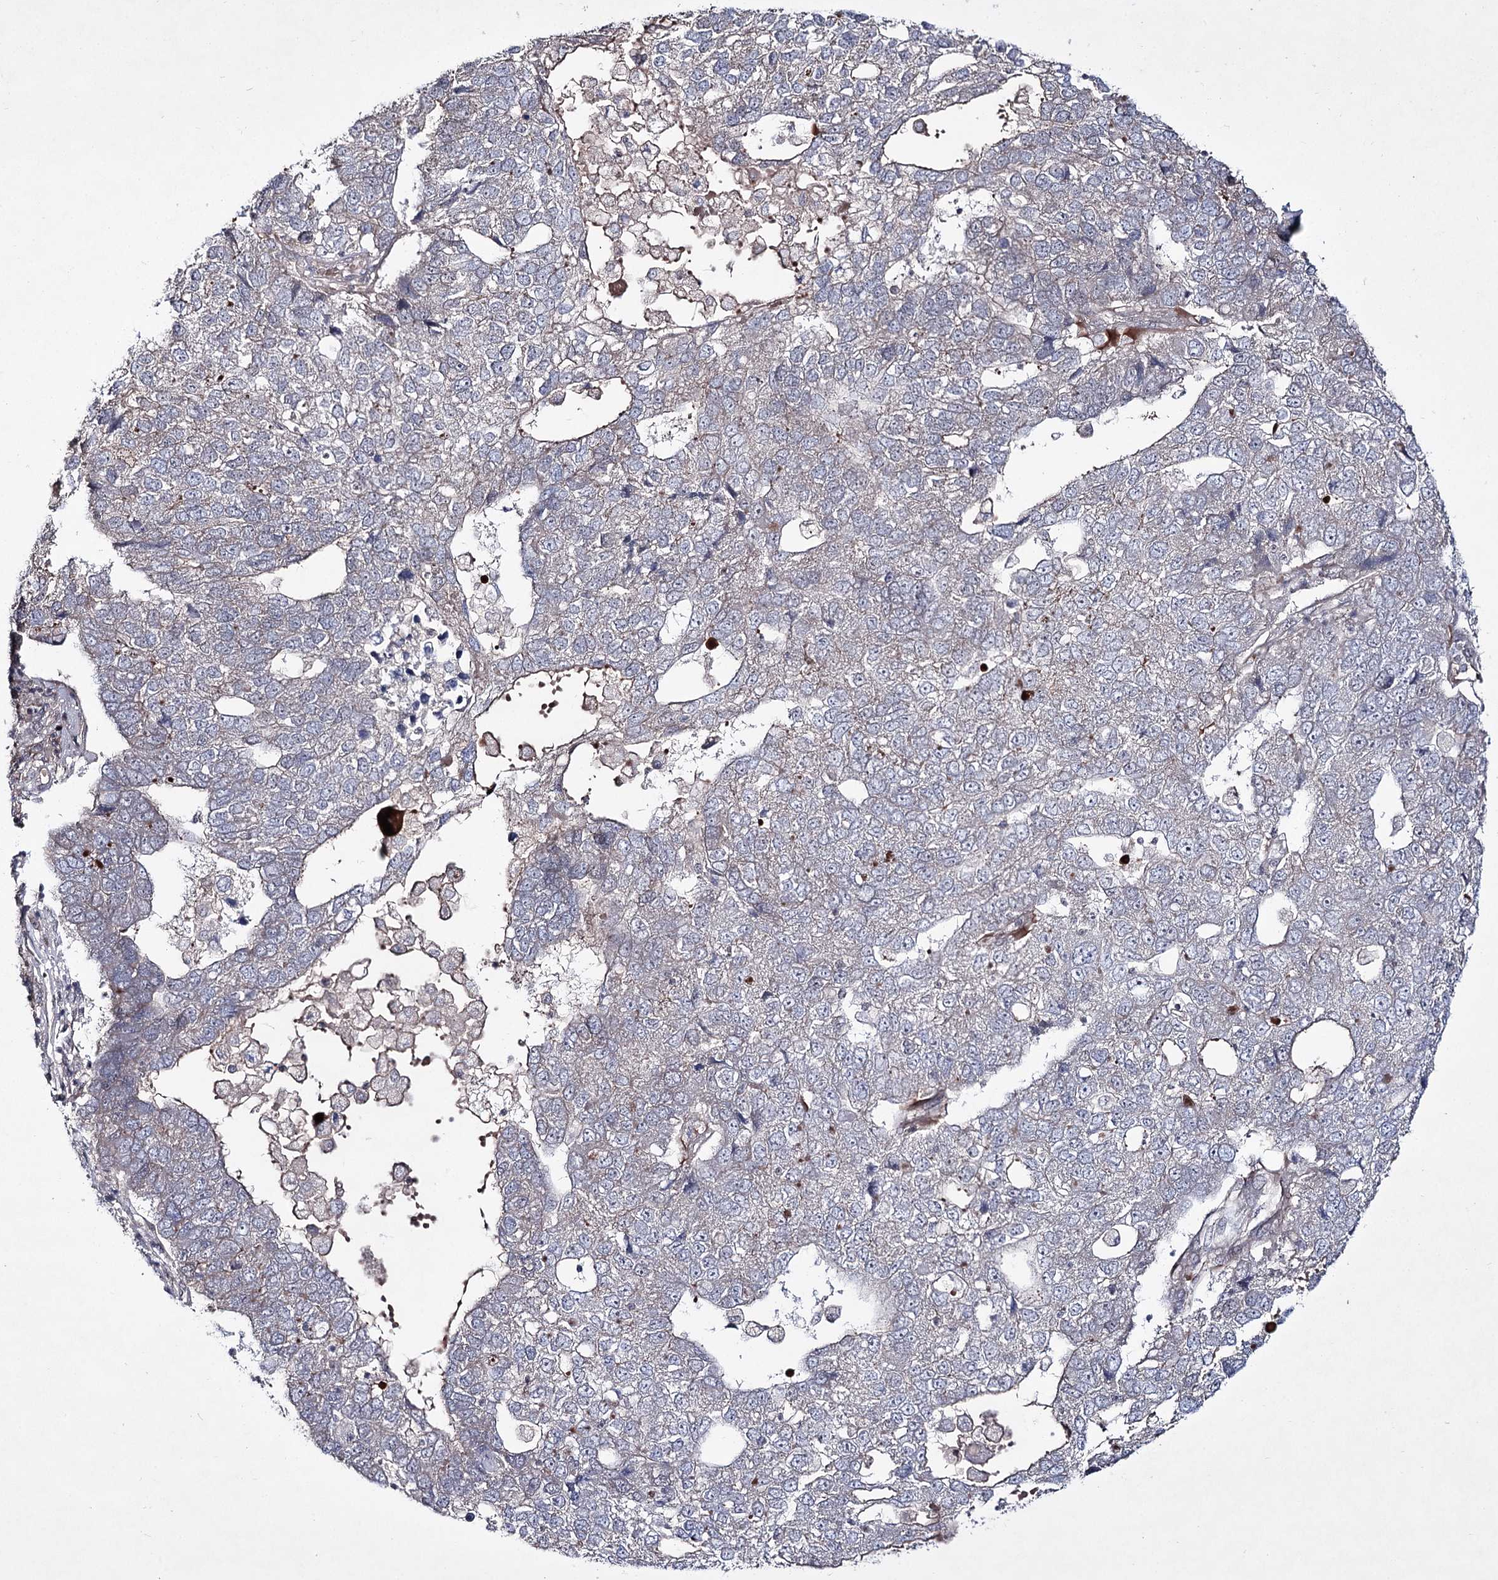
{"staining": {"intensity": "weak", "quantity": "<25%", "location": "cytoplasmic/membranous"}, "tissue": "pancreatic cancer", "cell_type": "Tumor cells", "image_type": "cancer", "snomed": [{"axis": "morphology", "description": "Adenocarcinoma, NOS"}, {"axis": "topography", "description": "Pancreas"}], "caption": "An immunohistochemistry image of pancreatic adenocarcinoma is shown. There is no staining in tumor cells of pancreatic adenocarcinoma.", "gene": "HOXC11", "patient": {"sex": "female", "age": 61}}